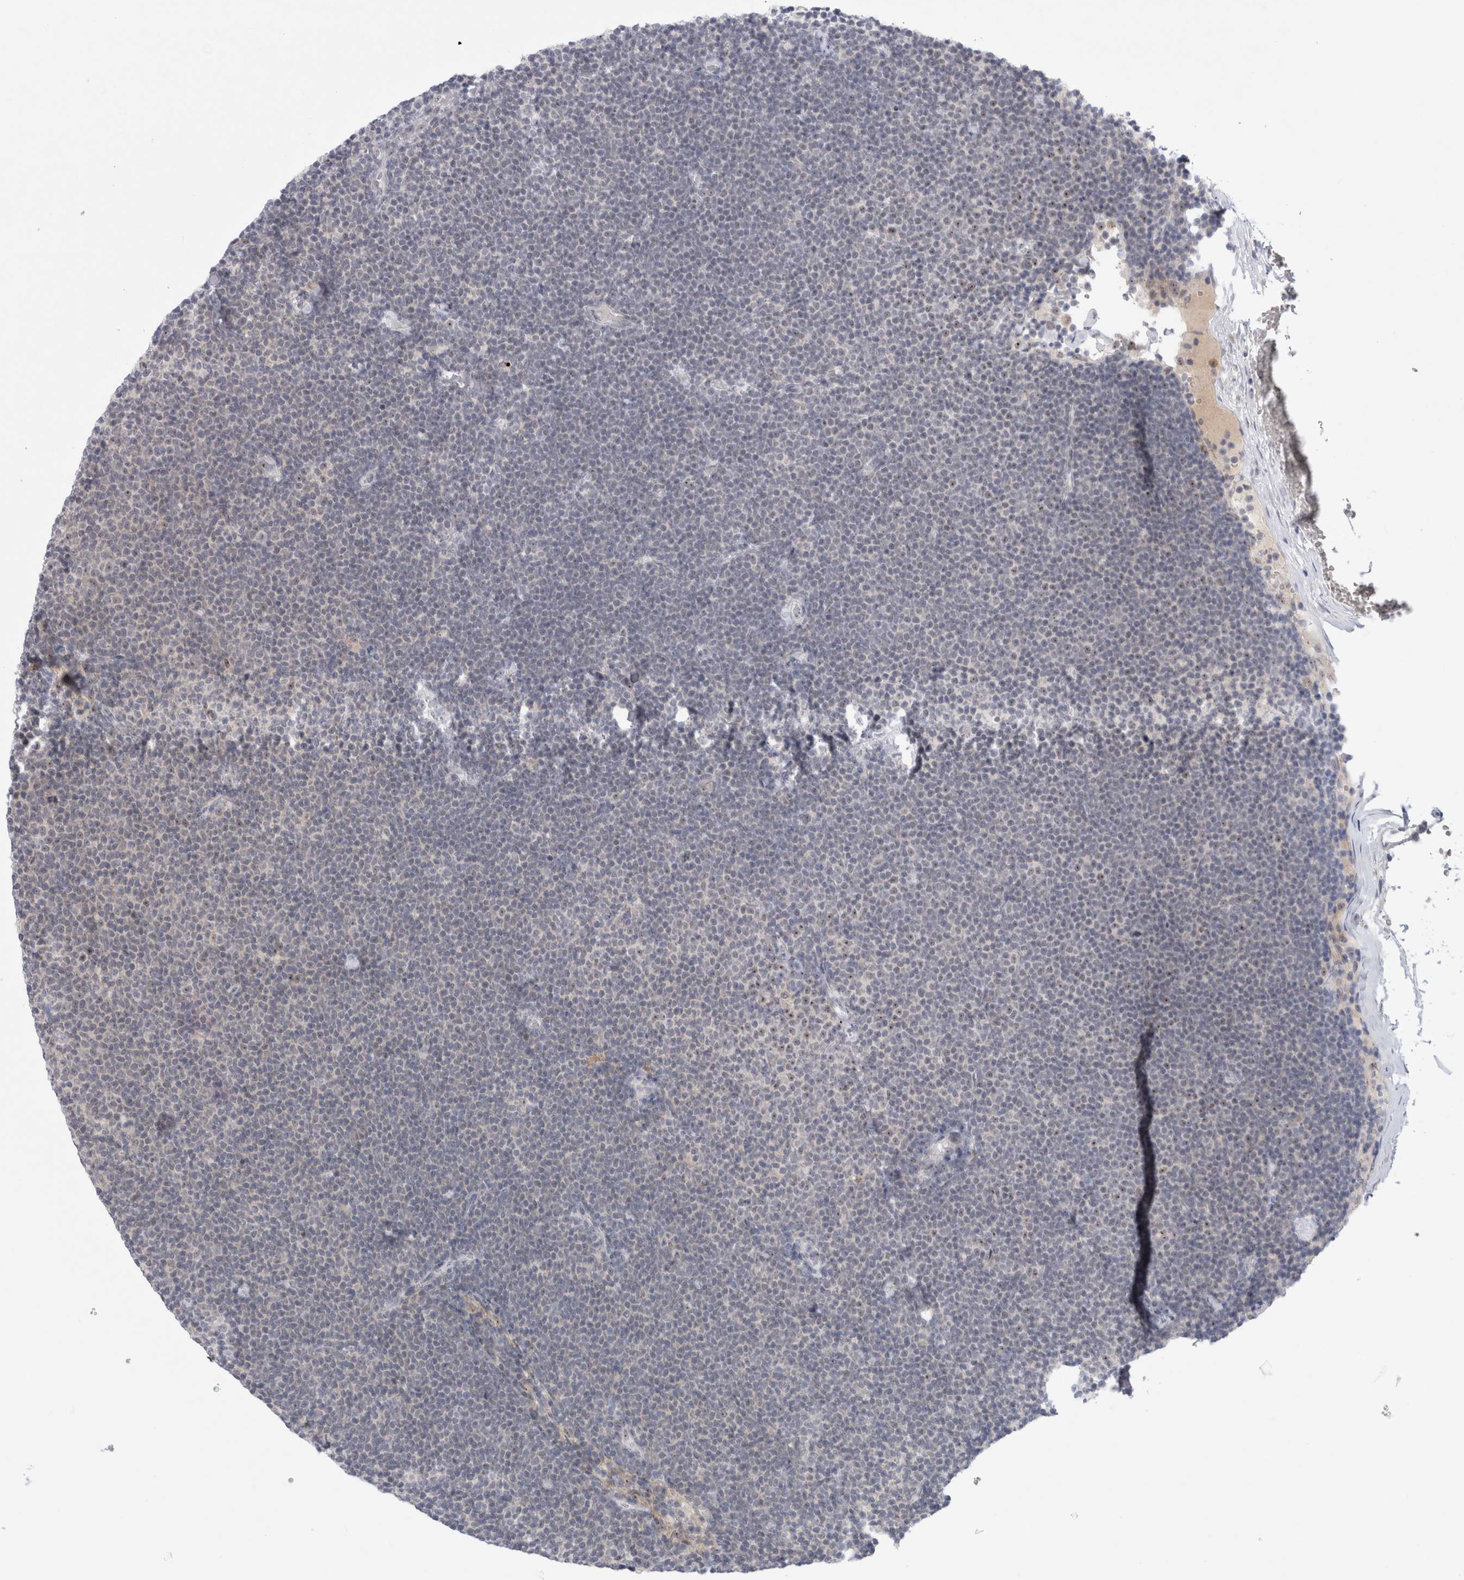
{"staining": {"intensity": "negative", "quantity": "none", "location": "none"}, "tissue": "lymphoma", "cell_type": "Tumor cells", "image_type": "cancer", "snomed": [{"axis": "morphology", "description": "Malignant lymphoma, non-Hodgkin's type, Low grade"}, {"axis": "topography", "description": "Lymph node"}], "caption": "Photomicrograph shows no significant protein staining in tumor cells of lymphoma. The staining was performed using DAB to visualize the protein expression in brown, while the nuclei were stained in blue with hematoxylin (Magnification: 20x).", "gene": "CERS5", "patient": {"sex": "female", "age": 53}}